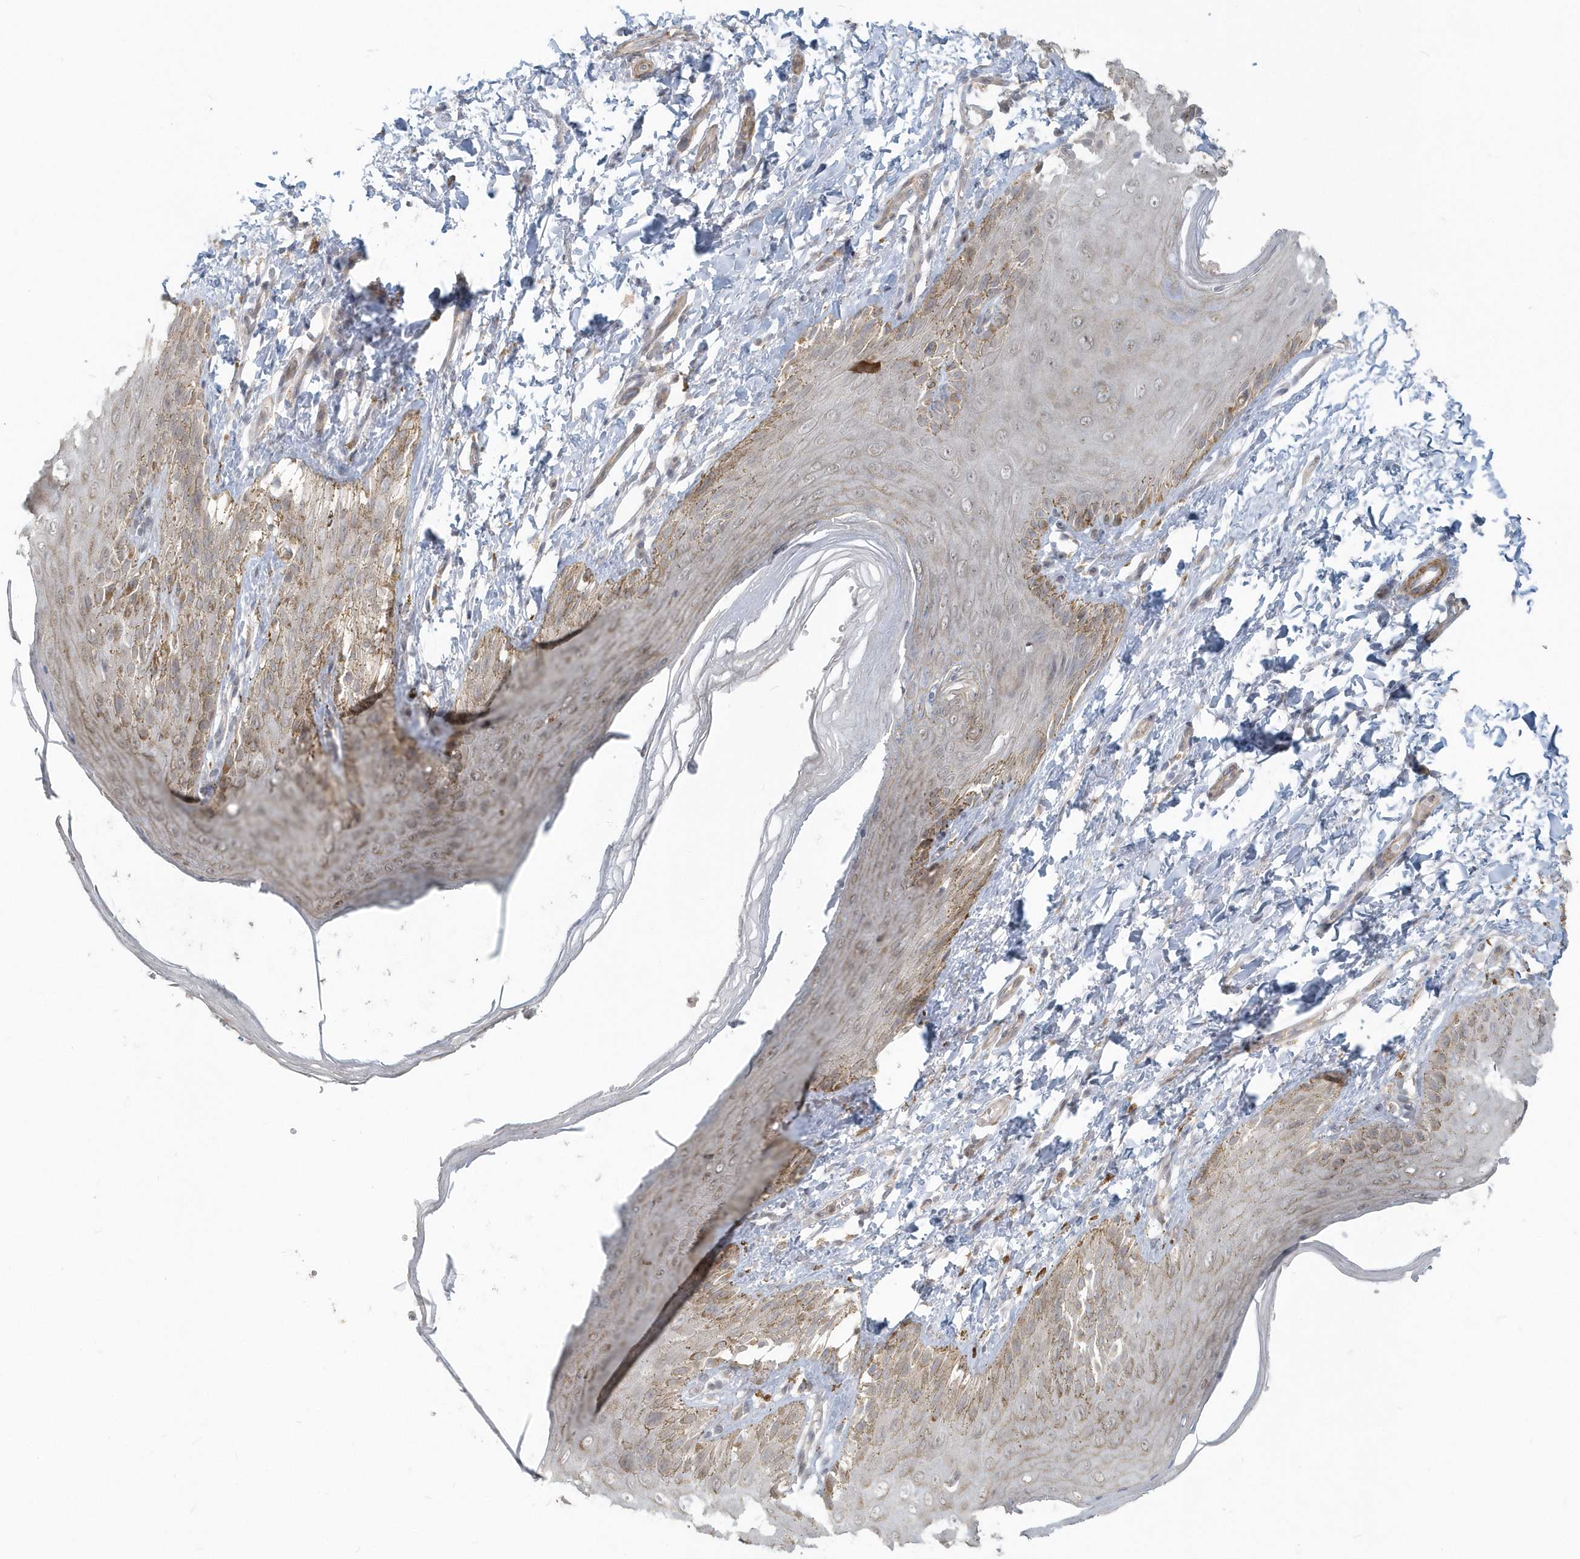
{"staining": {"intensity": "moderate", "quantity": "<25%", "location": "cytoplasmic/membranous,nuclear"}, "tissue": "skin", "cell_type": "Epidermal cells", "image_type": "normal", "snomed": [{"axis": "morphology", "description": "Normal tissue, NOS"}, {"axis": "topography", "description": "Anal"}], "caption": "Epidermal cells display low levels of moderate cytoplasmic/membranous,nuclear expression in approximately <25% of cells in benign skin.", "gene": "NAPB", "patient": {"sex": "male", "age": 44}}